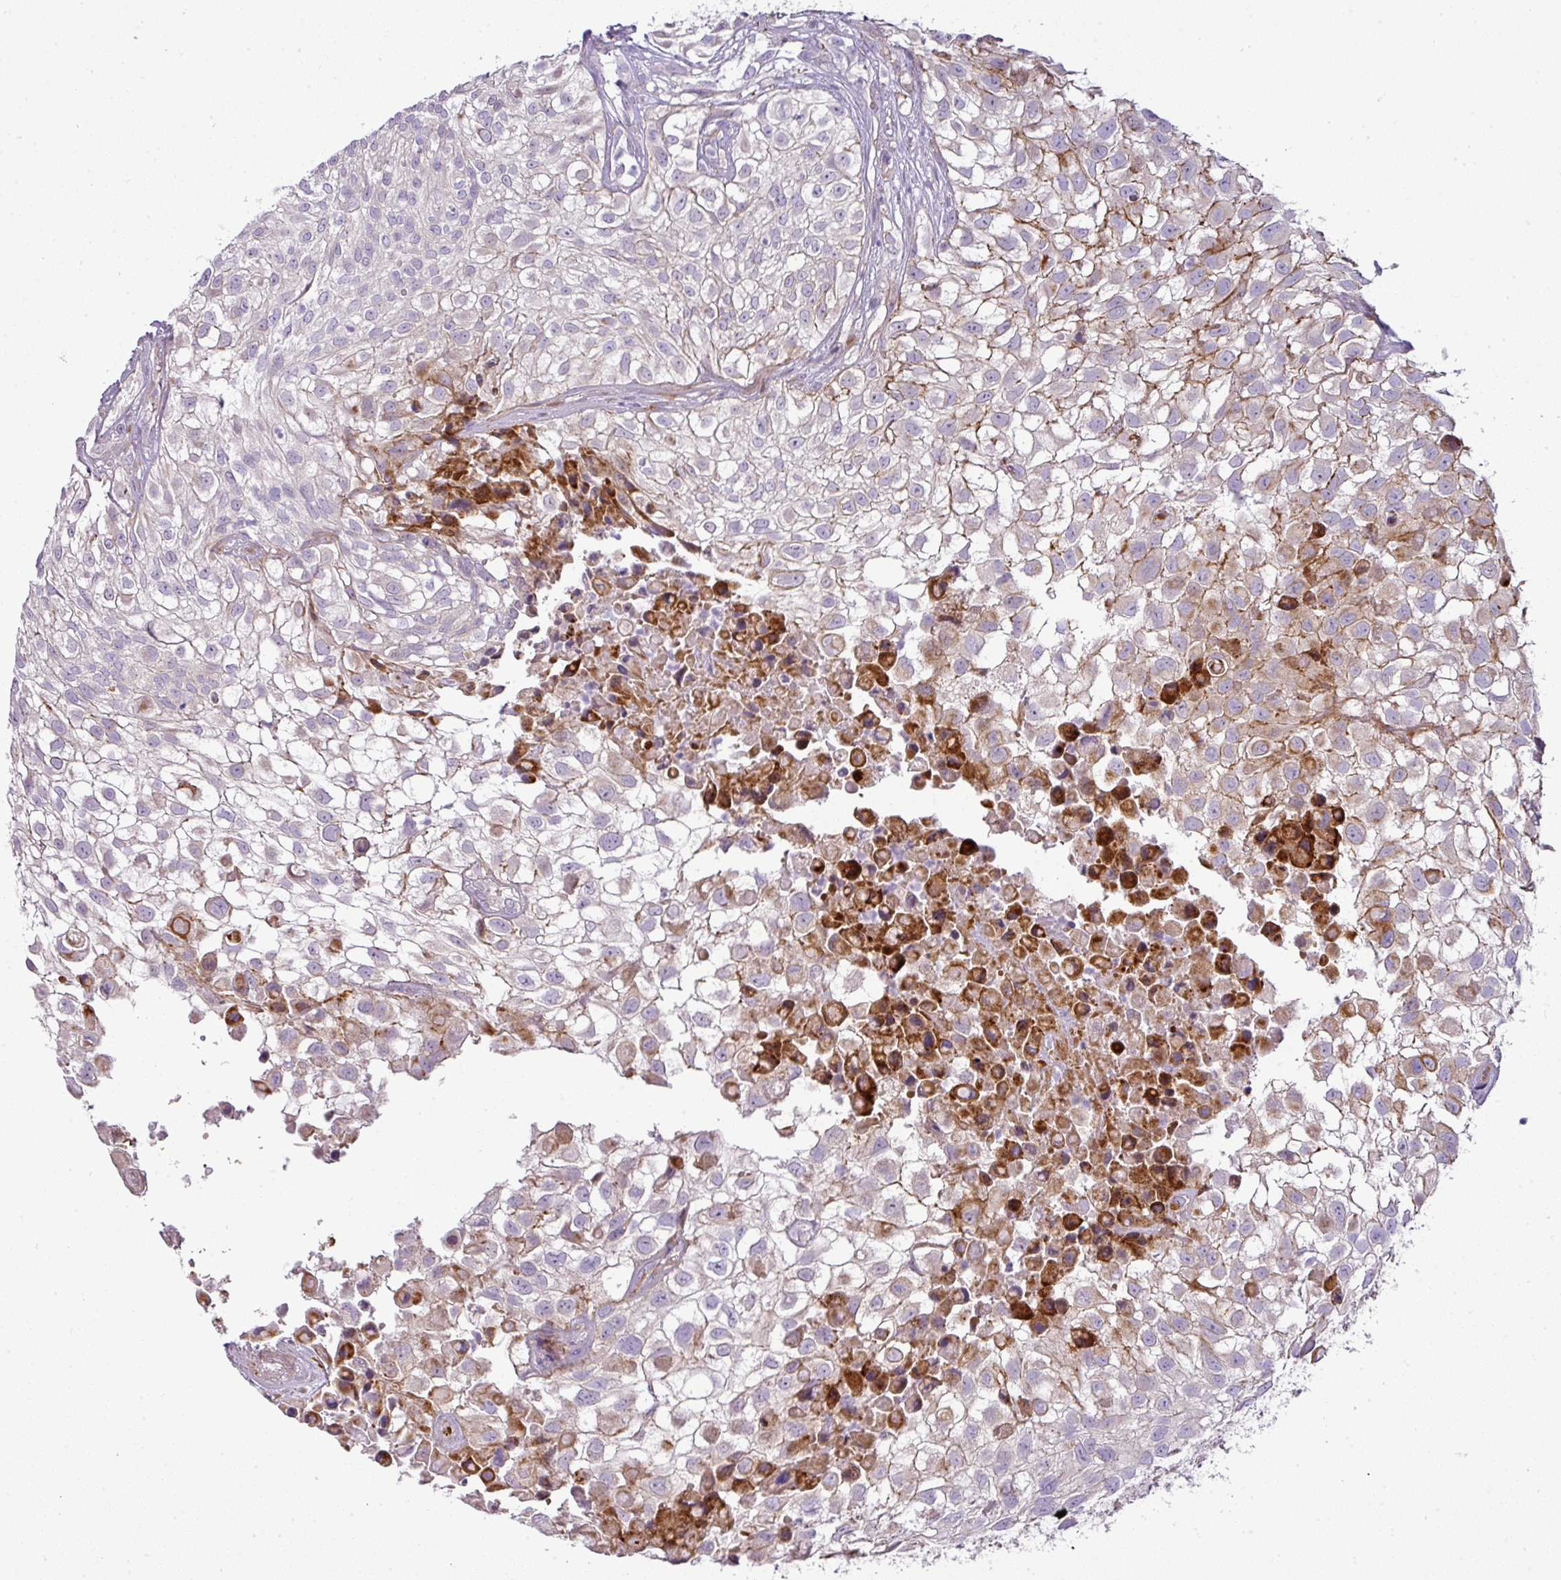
{"staining": {"intensity": "strong", "quantity": "25%-75%", "location": "cytoplasmic/membranous"}, "tissue": "urothelial cancer", "cell_type": "Tumor cells", "image_type": "cancer", "snomed": [{"axis": "morphology", "description": "Urothelial carcinoma, High grade"}, {"axis": "topography", "description": "Urinary bladder"}], "caption": "About 25%-75% of tumor cells in urothelial carcinoma (high-grade) exhibit strong cytoplasmic/membranous protein staining as visualized by brown immunohistochemical staining.", "gene": "ATP6V1F", "patient": {"sex": "male", "age": 56}}